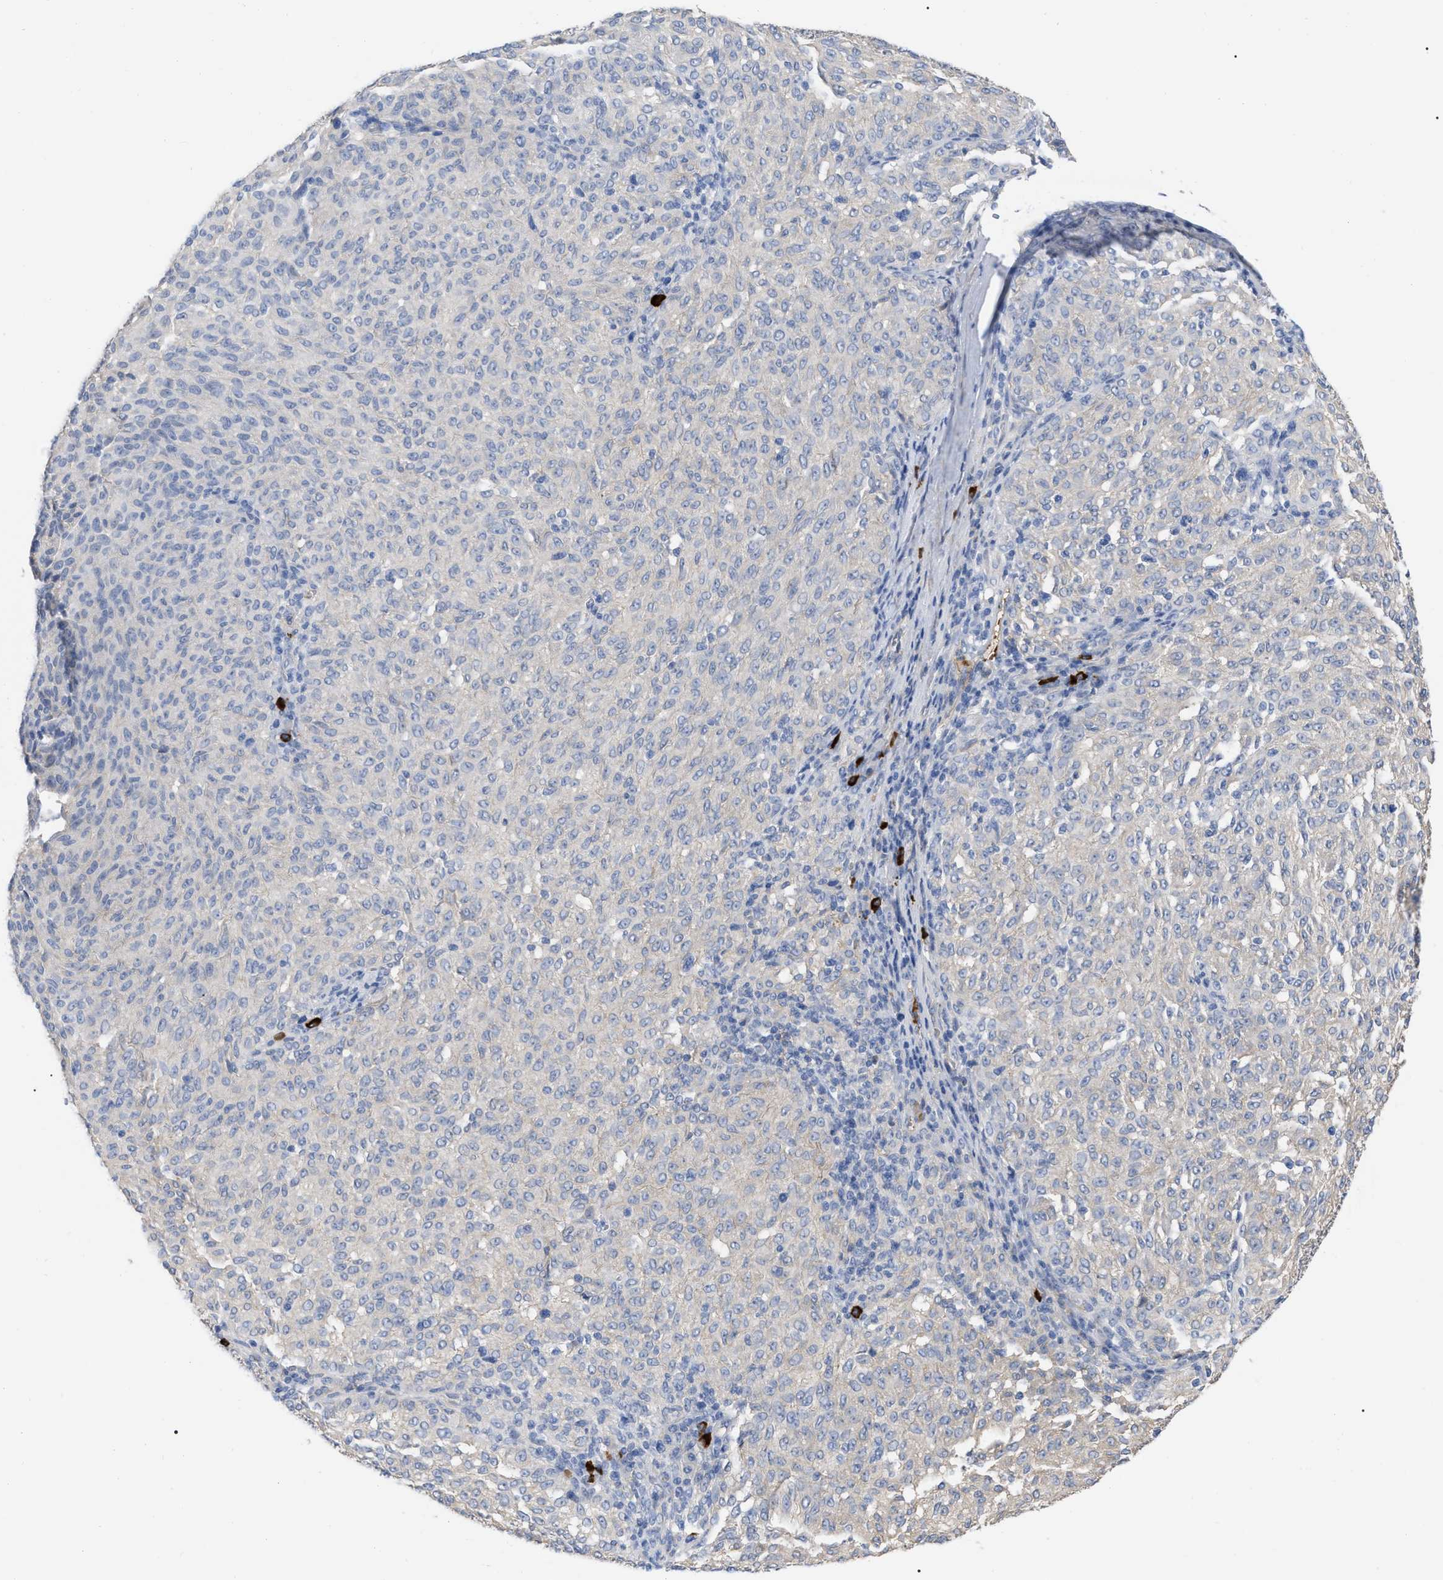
{"staining": {"intensity": "negative", "quantity": "none", "location": "none"}, "tissue": "melanoma", "cell_type": "Tumor cells", "image_type": "cancer", "snomed": [{"axis": "morphology", "description": "Malignant melanoma, NOS"}, {"axis": "topography", "description": "Skin"}], "caption": "DAB (3,3'-diaminobenzidine) immunohistochemical staining of human malignant melanoma demonstrates no significant expression in tumor cells.", "gene": "IGHV5-51", "patient": {"sex": "female", "age": 72}}